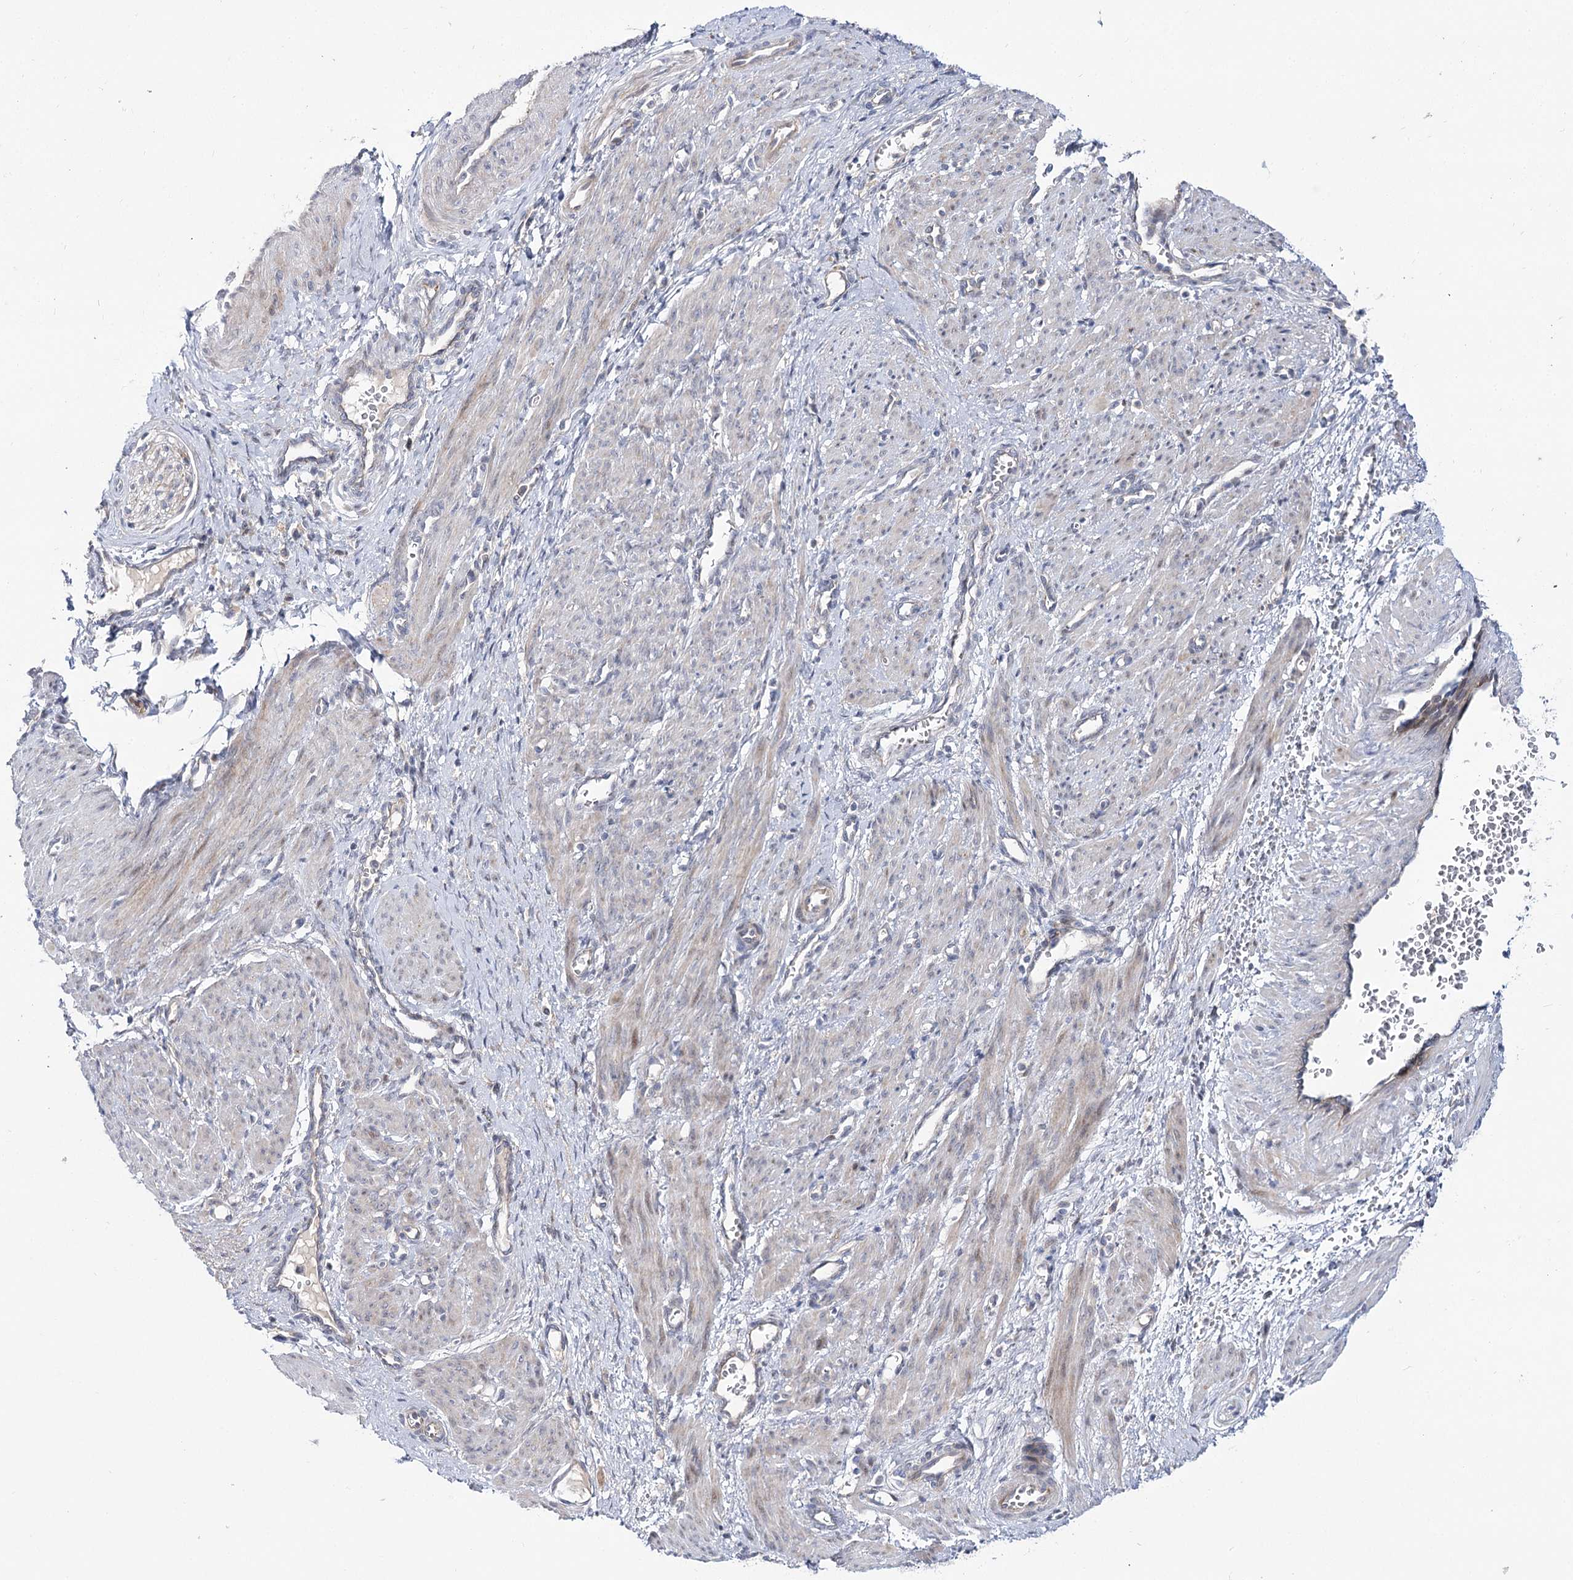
{"staining": {"intensity": "negative", "quantity": "none", "location": "none"}, "tissue": "smooth muscle", "cell_type": "Smooth muscle cells", "image_type": "normal", "snomed": [{"axis": "morphology", "description": "Normal tissue, NOS"}, {"axis": "topography", "description": "Endometrium"}], "caption": "A high-resolution image shows IHC staining of unremarkable smooth muscle, which exhibits no significant staining in smooth muscle cells.", "gene": "ARHGAP32", "patient": {"sex": "female", "age": 33}}